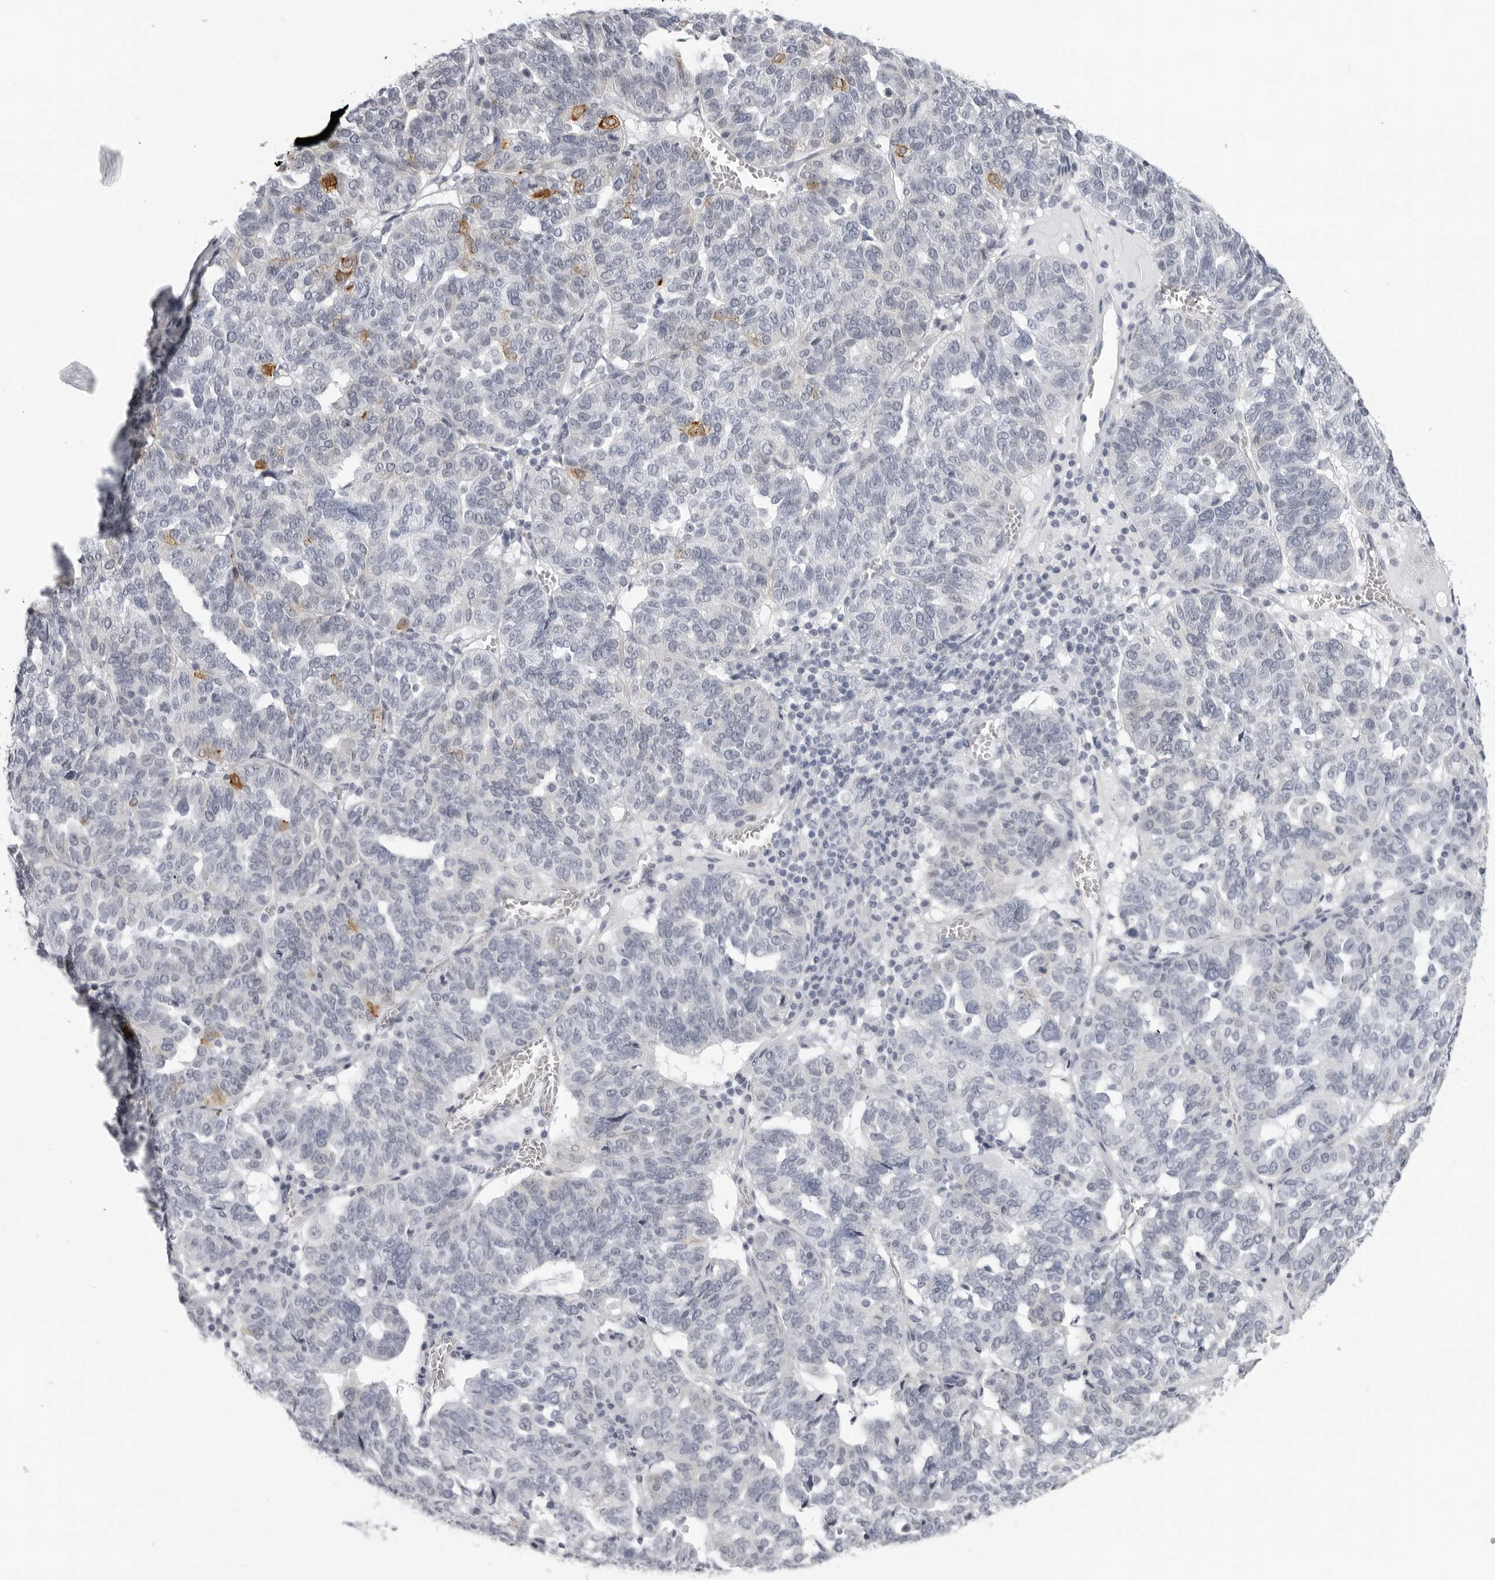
{"staining": {"intensity": "negative", "quantity": "none", "location": "none"}, "tissue": "ovarian cancer", "cell_type": "Tumor cells", "image_type": "cancer", "snomed": [{"axis": "morphology", "description": "Cystadenocarcinoma, serous, NOS"}, {"axis": "topography", "description": "Ovary"}], "caption": "This is an immunohistochemistry (IHC) image of ovarian cancer. There is no positivity in tumor cells.", "gene": "DNALI1", "patient": {"sex": "female", "age": 59}}